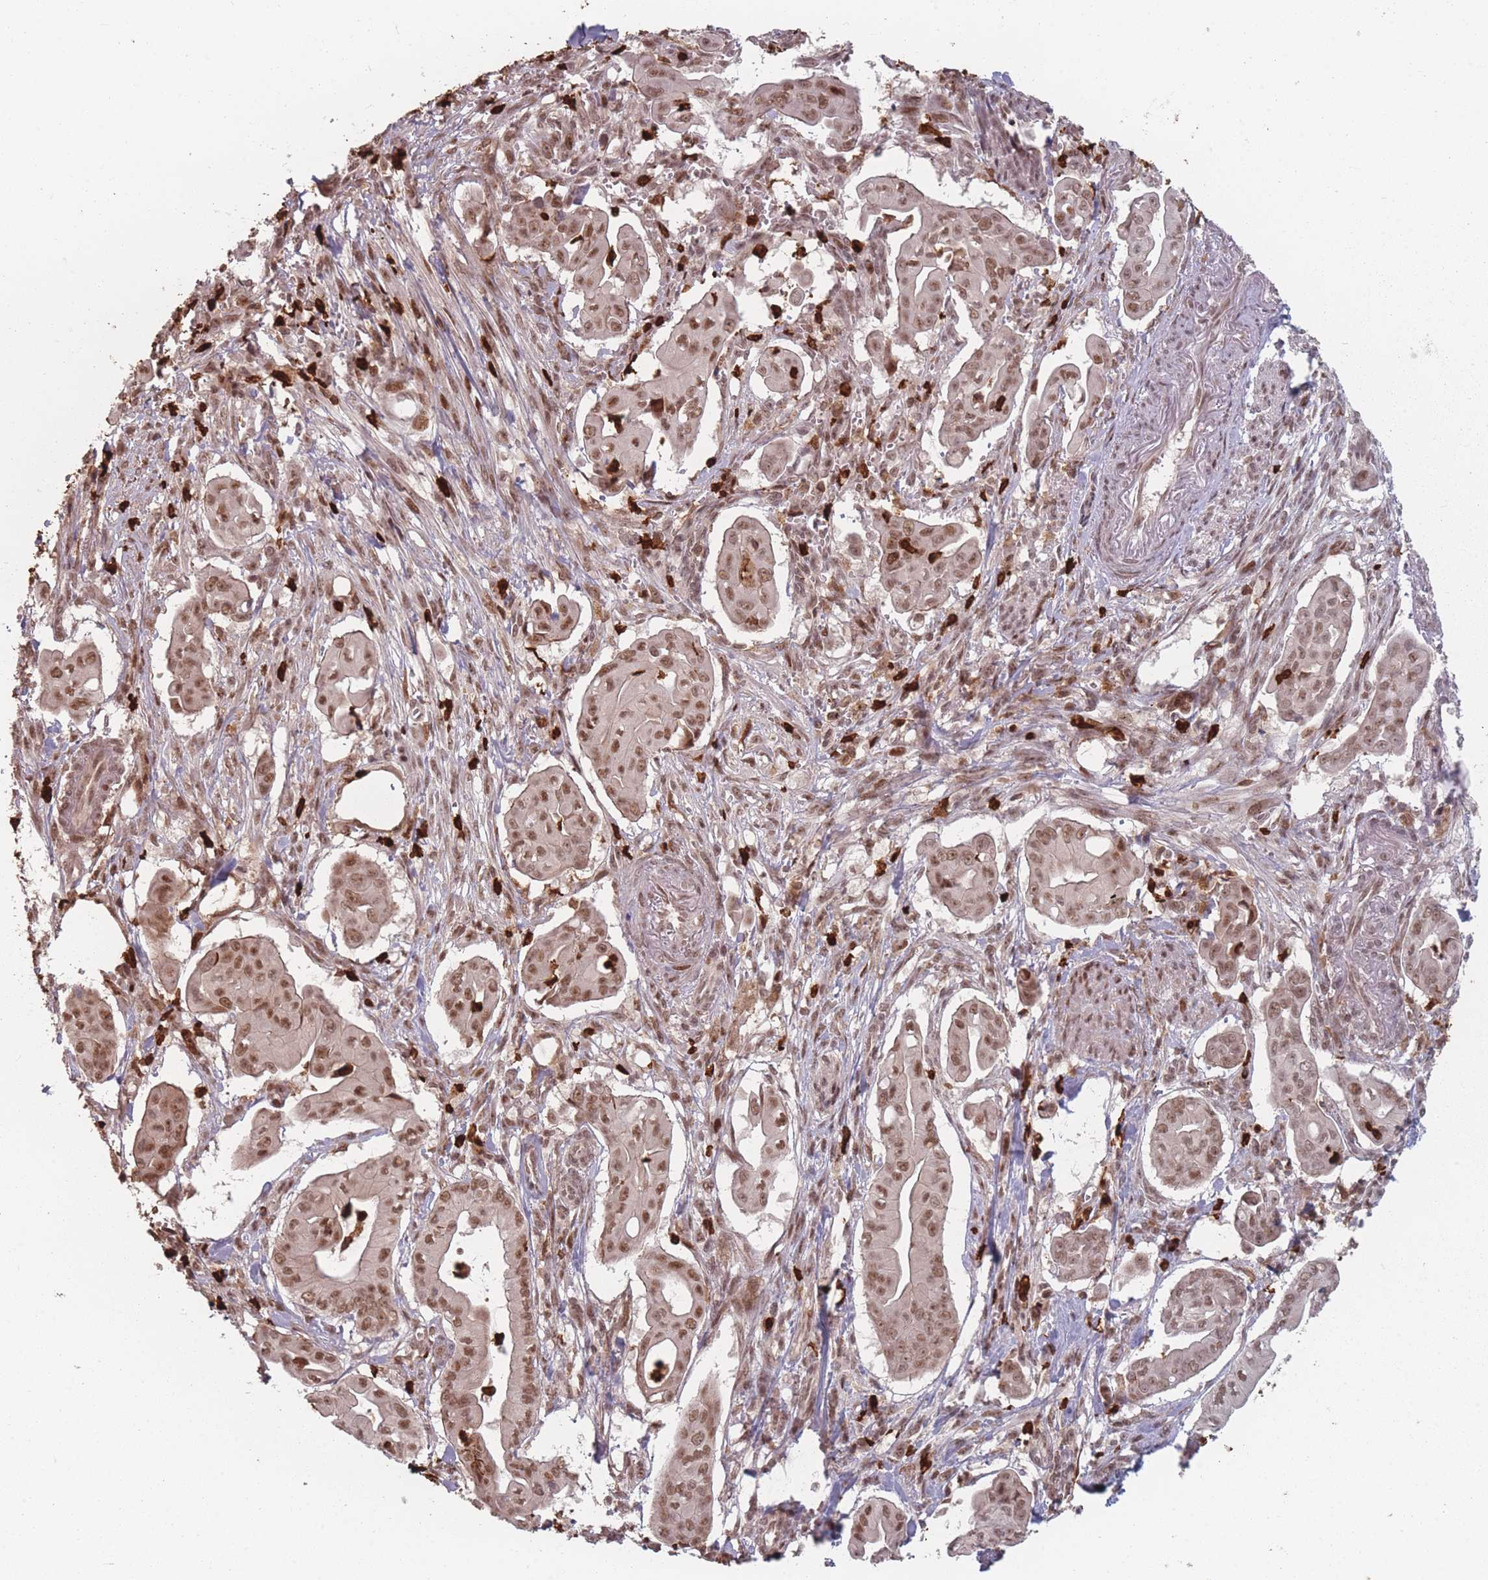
{"staining": {"intensity": "moderate", "quantity": ">75%", "location": "nuclear"}, "tissue": "pancreatic cancer", "cell_type": "Tumor cells", "image_type": "cancer", "snomed": [{"axis": "morphology", "description": "Adenocarcinoma, NOS"}, {"axis": "topography", "description": "Pancreas"}], "caption": "Protein staining displays moderate nuclear expression in approximately >75% of tumor cells in pancreatic cancer (adenocarcinoma). (Stains: DAB (3,3'-diaminobenzidine) in brown, nuclei in blue, Microscopy: brightfield microscopy at high magnification).", "gene": "WDR55", "patient": {"sex": "male", "age": 71}}